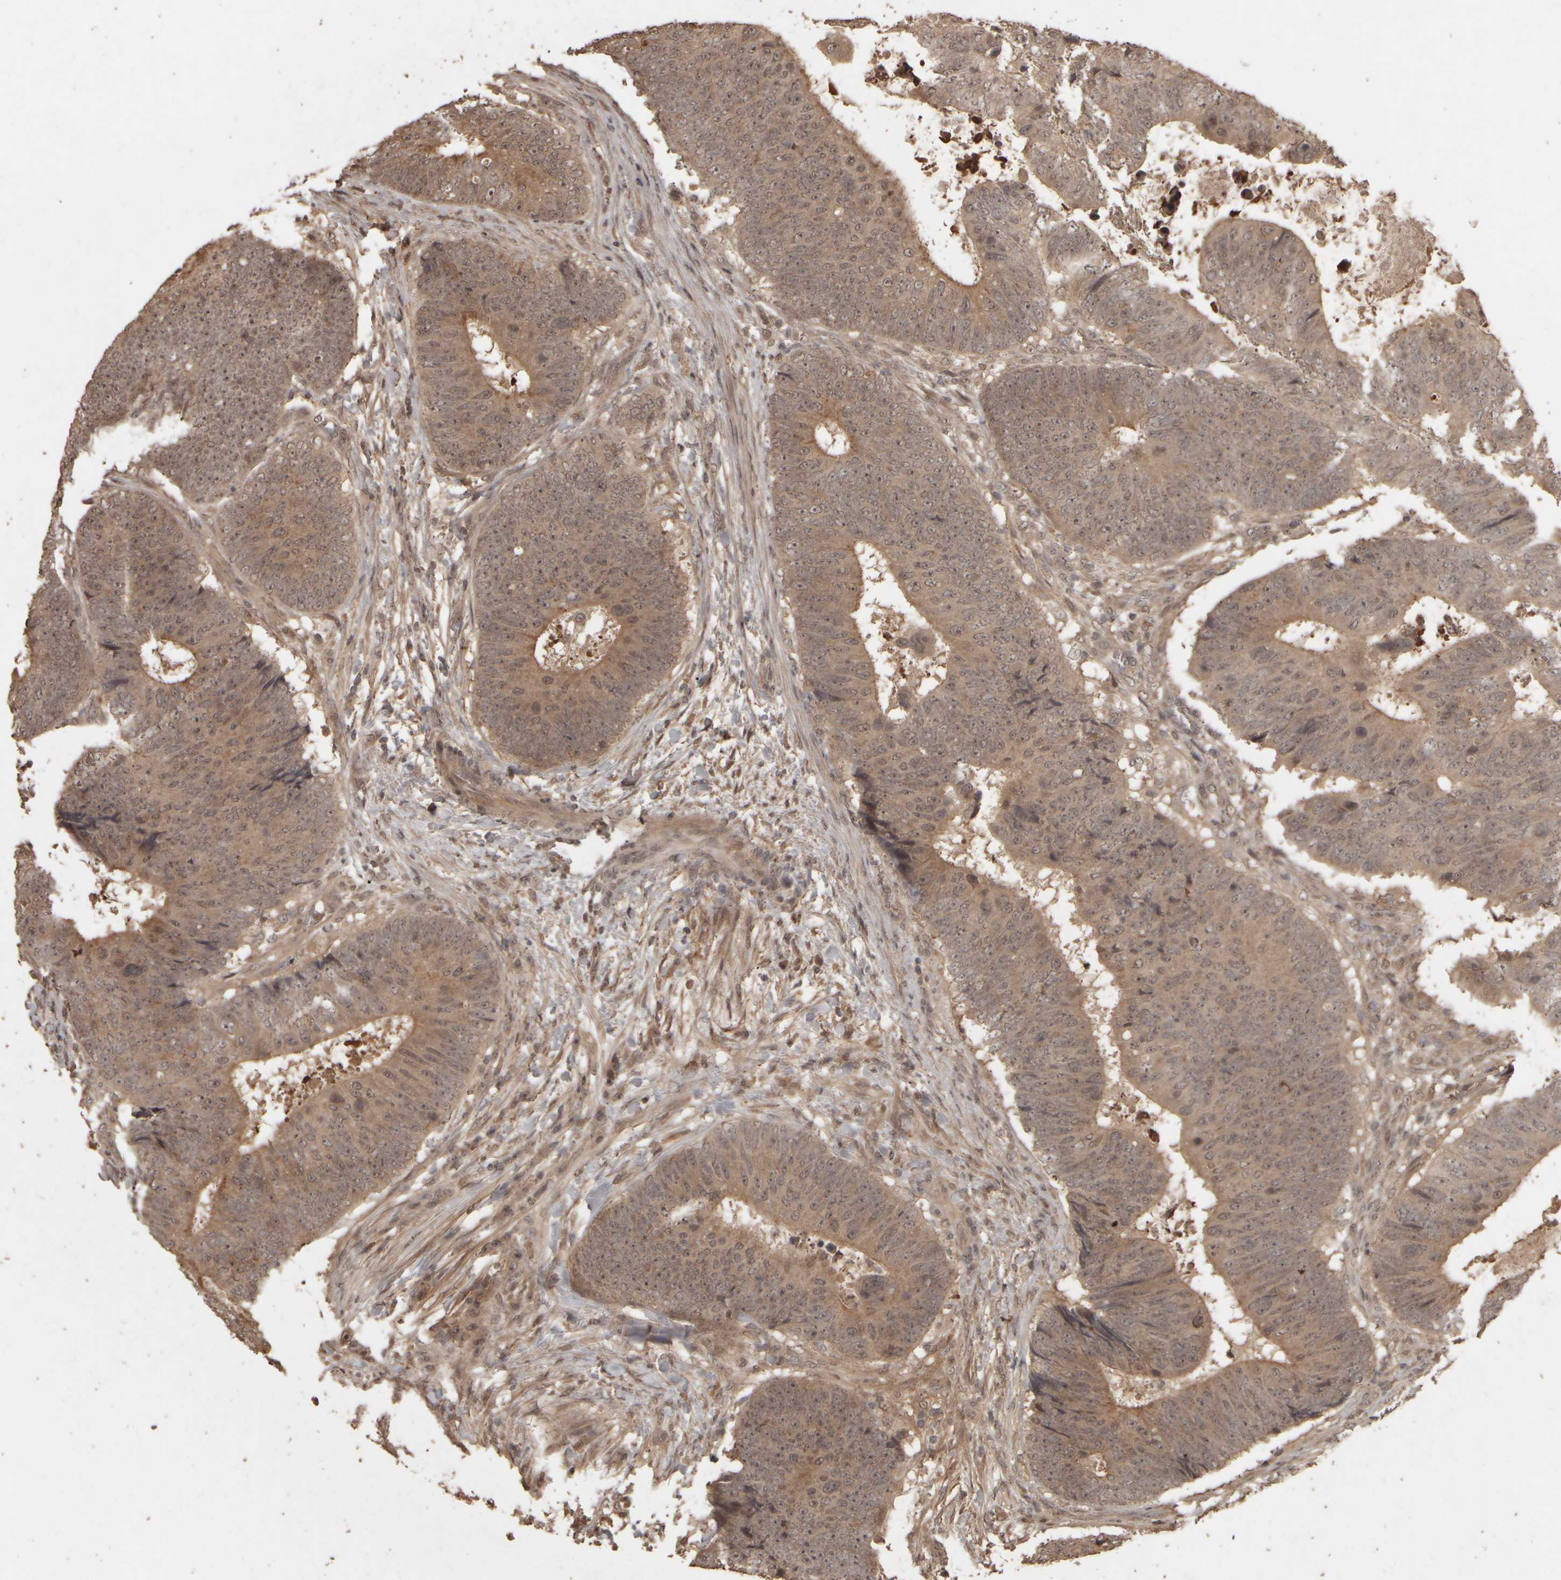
{"staining": {"intensity": "moderate", "quantity": ">75%", "location": "cytoplasmic/membranous,nuclear"}, "tissue": "colorectal cancer", "cell_type": "Tumor cells", "image_type": "cancer", "snomed": [{"axis": "morphology", "description": "Adenocarcinoma, NOS"}, {"axis": "topography", "description": "Colon"}], "caption": "Protein analysis of colorectal adenocarcinoma tissue shows moderate cytoplasmic/membranous and nuclear positivity in approximately >75% of tumor cells.", "gene": "ACO1", "patient": {"sex": "male", "age": 56}}